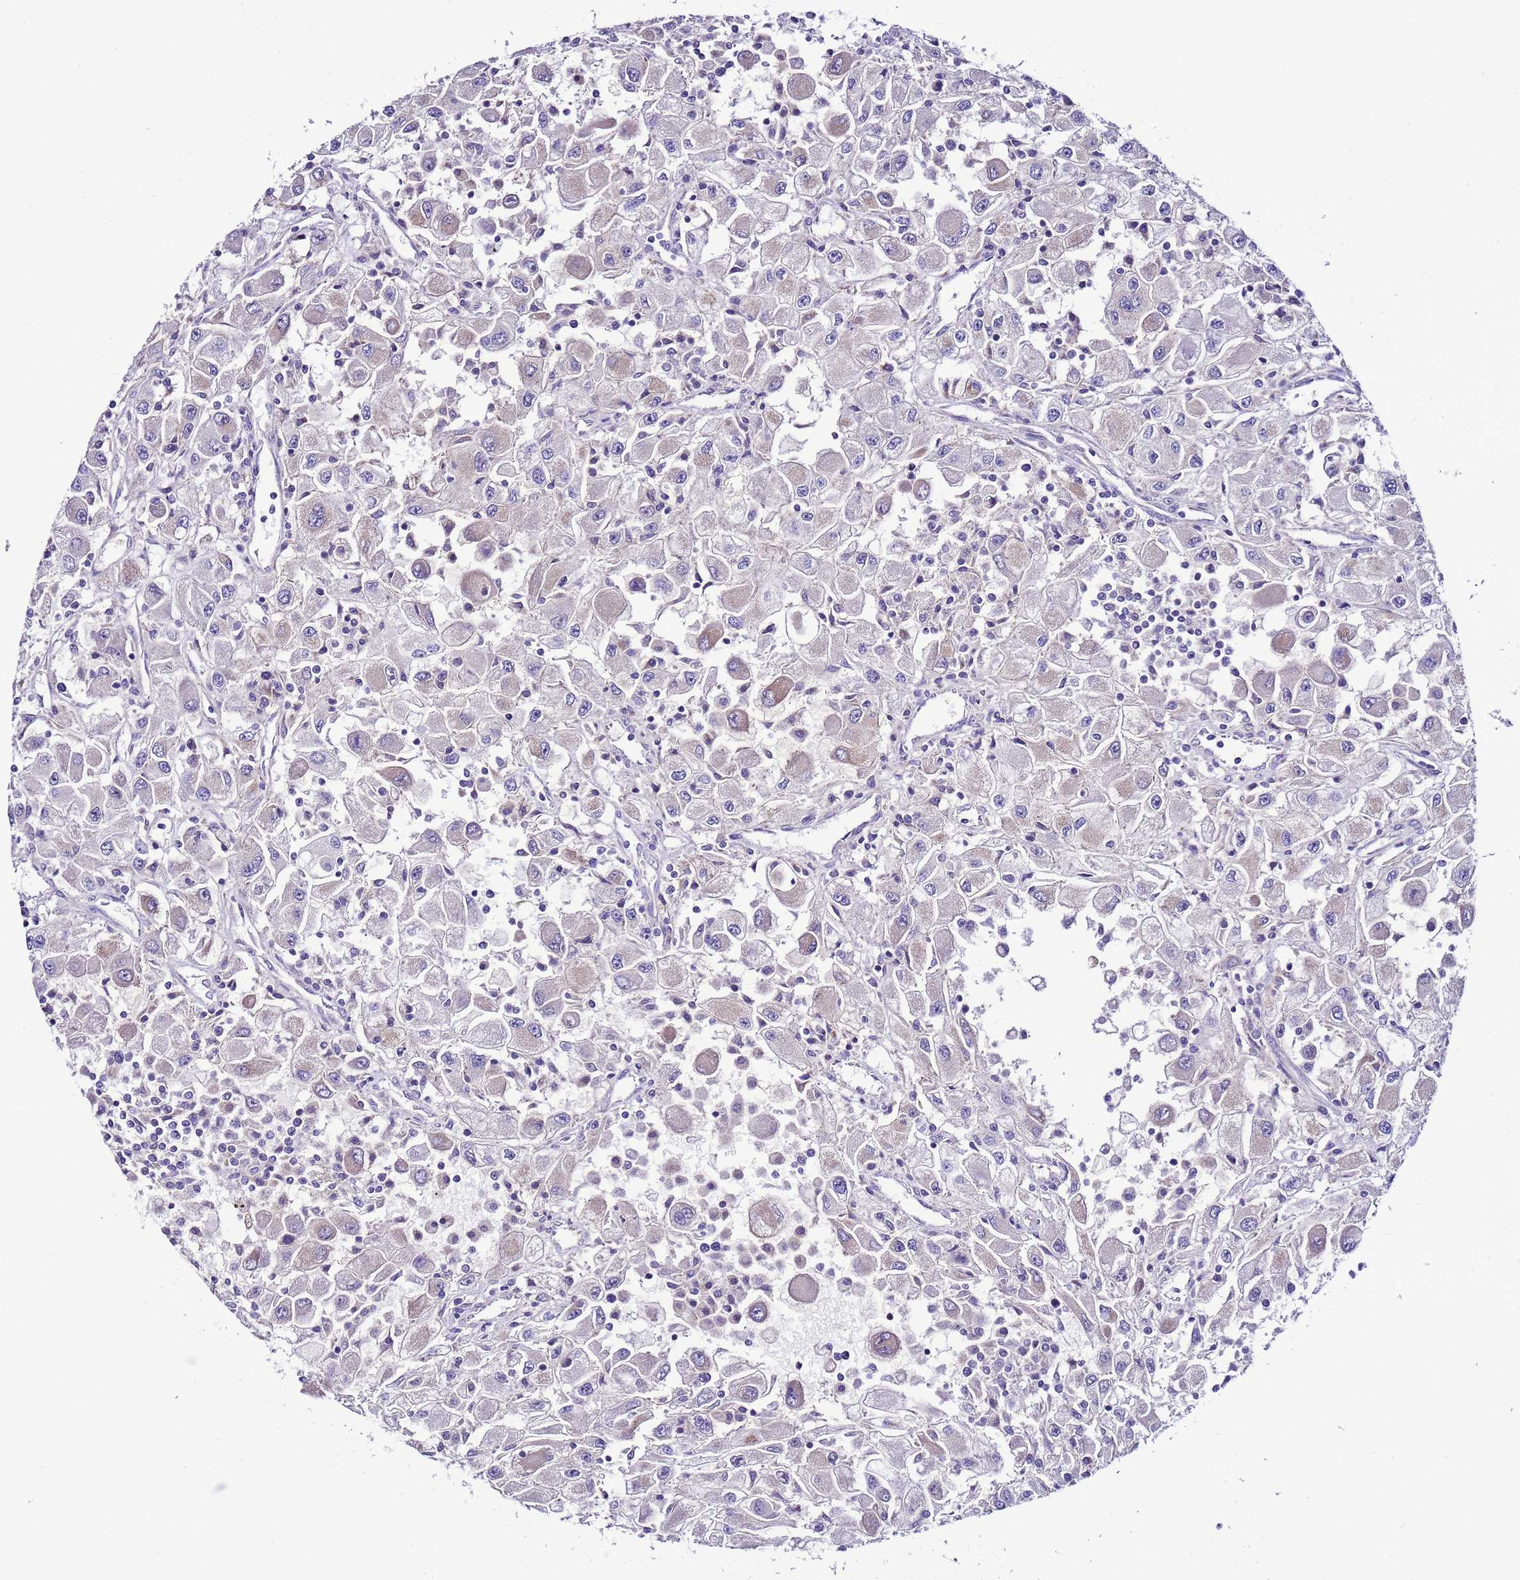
{"staining": {"intensity": "negative", "quantity": "none", "location": "none"}, "tissue": "renal cancer", "cell_type": "Tumor cells", "image_type": "cancer", "snomed": [{"axis": "morphology", "description": "Adenocarcinoma, NOS"}, {"axis": "topography", "description": "Kidney"}], "caption": "Human renal cancer (adenocarcinoma) stained for a protein using IHC demonstrates no staining in tumor cells.", "gene": "UEVLD", "patient": {"sex": "female", "age": 67}}